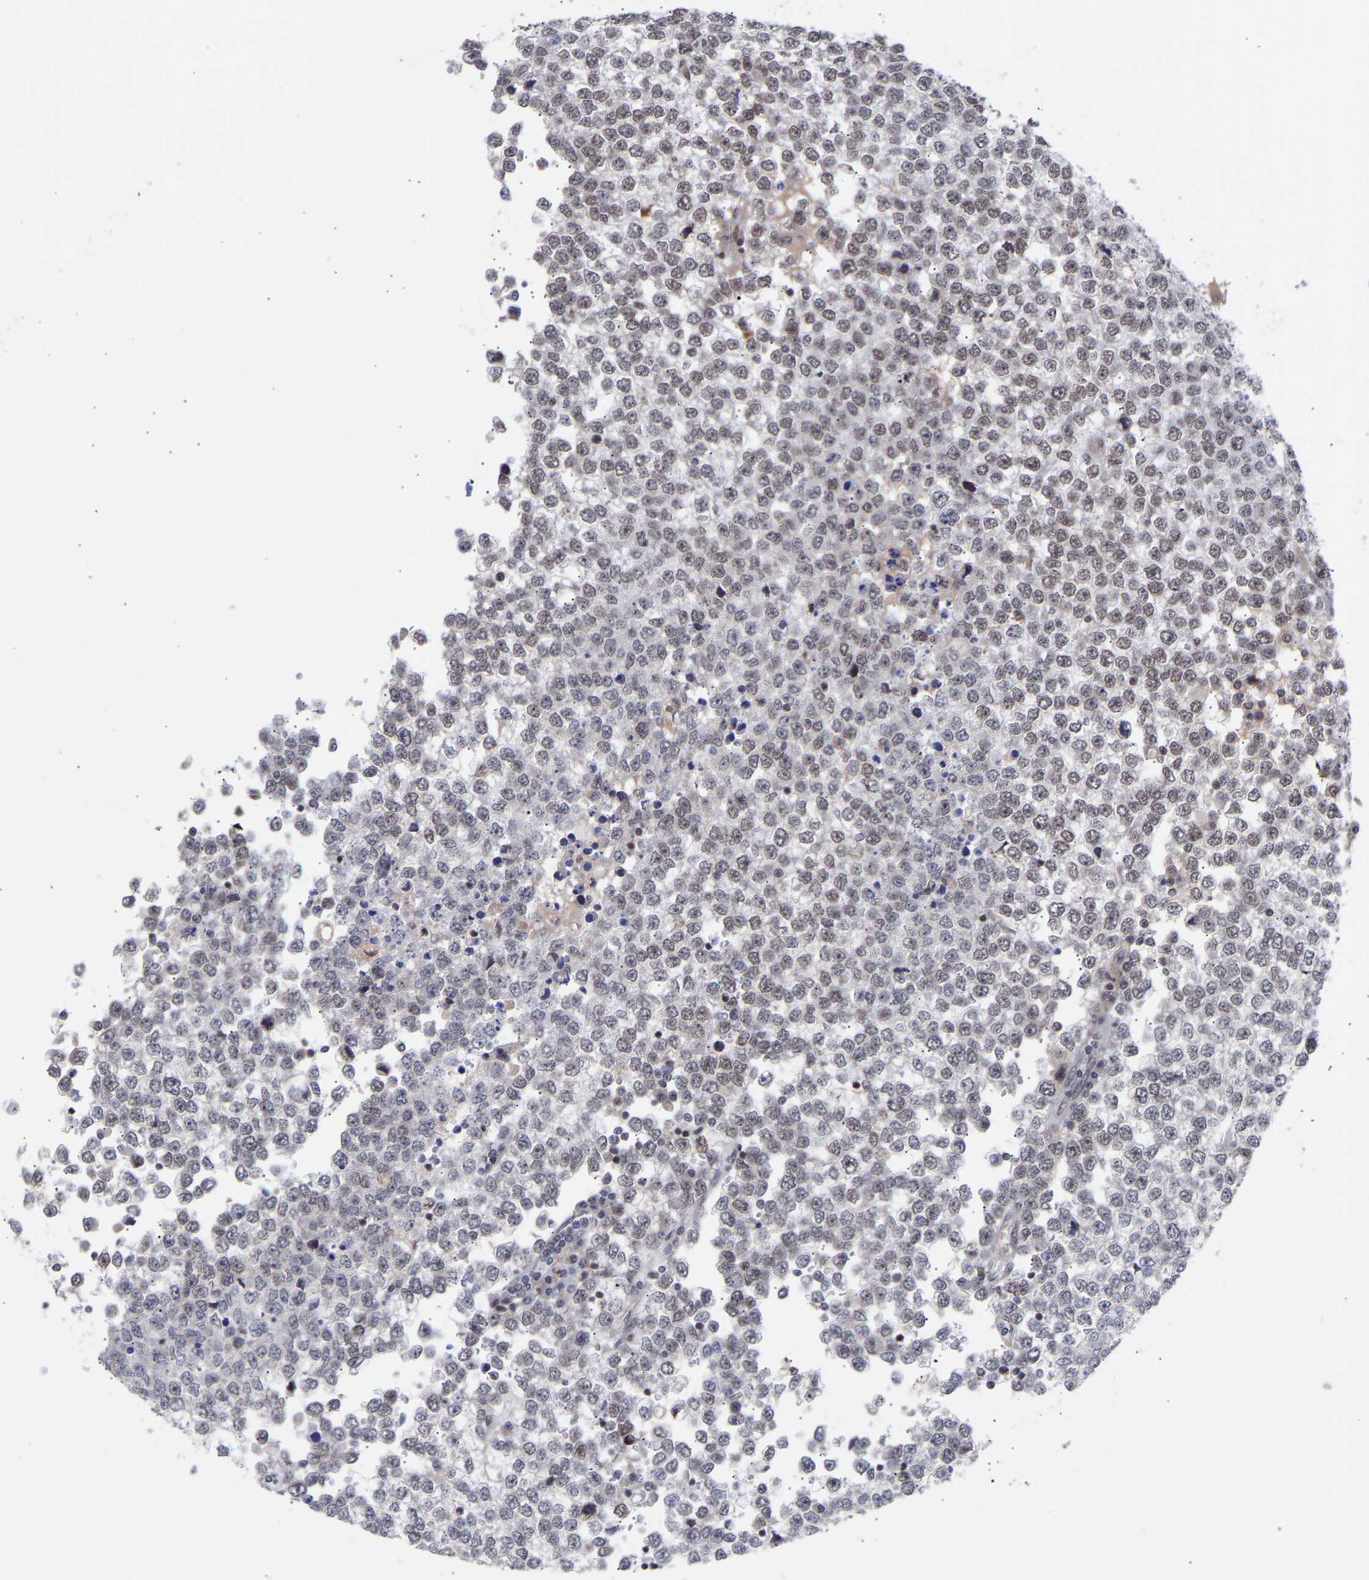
{"staining": {"intensity": "moderate", "quantity": "25%-75%", "location": "nuclear"}, "tissue": "testis cancer", "cell_type": "Tumor cells", "image_type": "cancer", "snomed": [{"axis": "morphology", "description": "Seminoma, NOS"}, {"axis": "topography", "description": "Testis"}], "caption": "A brown stain highlights moderate nuclear staining of a protein in seminoma (testis) tumor cells.", "gene": "RBM15", "patient": {"sex": "male", "age": 65}}